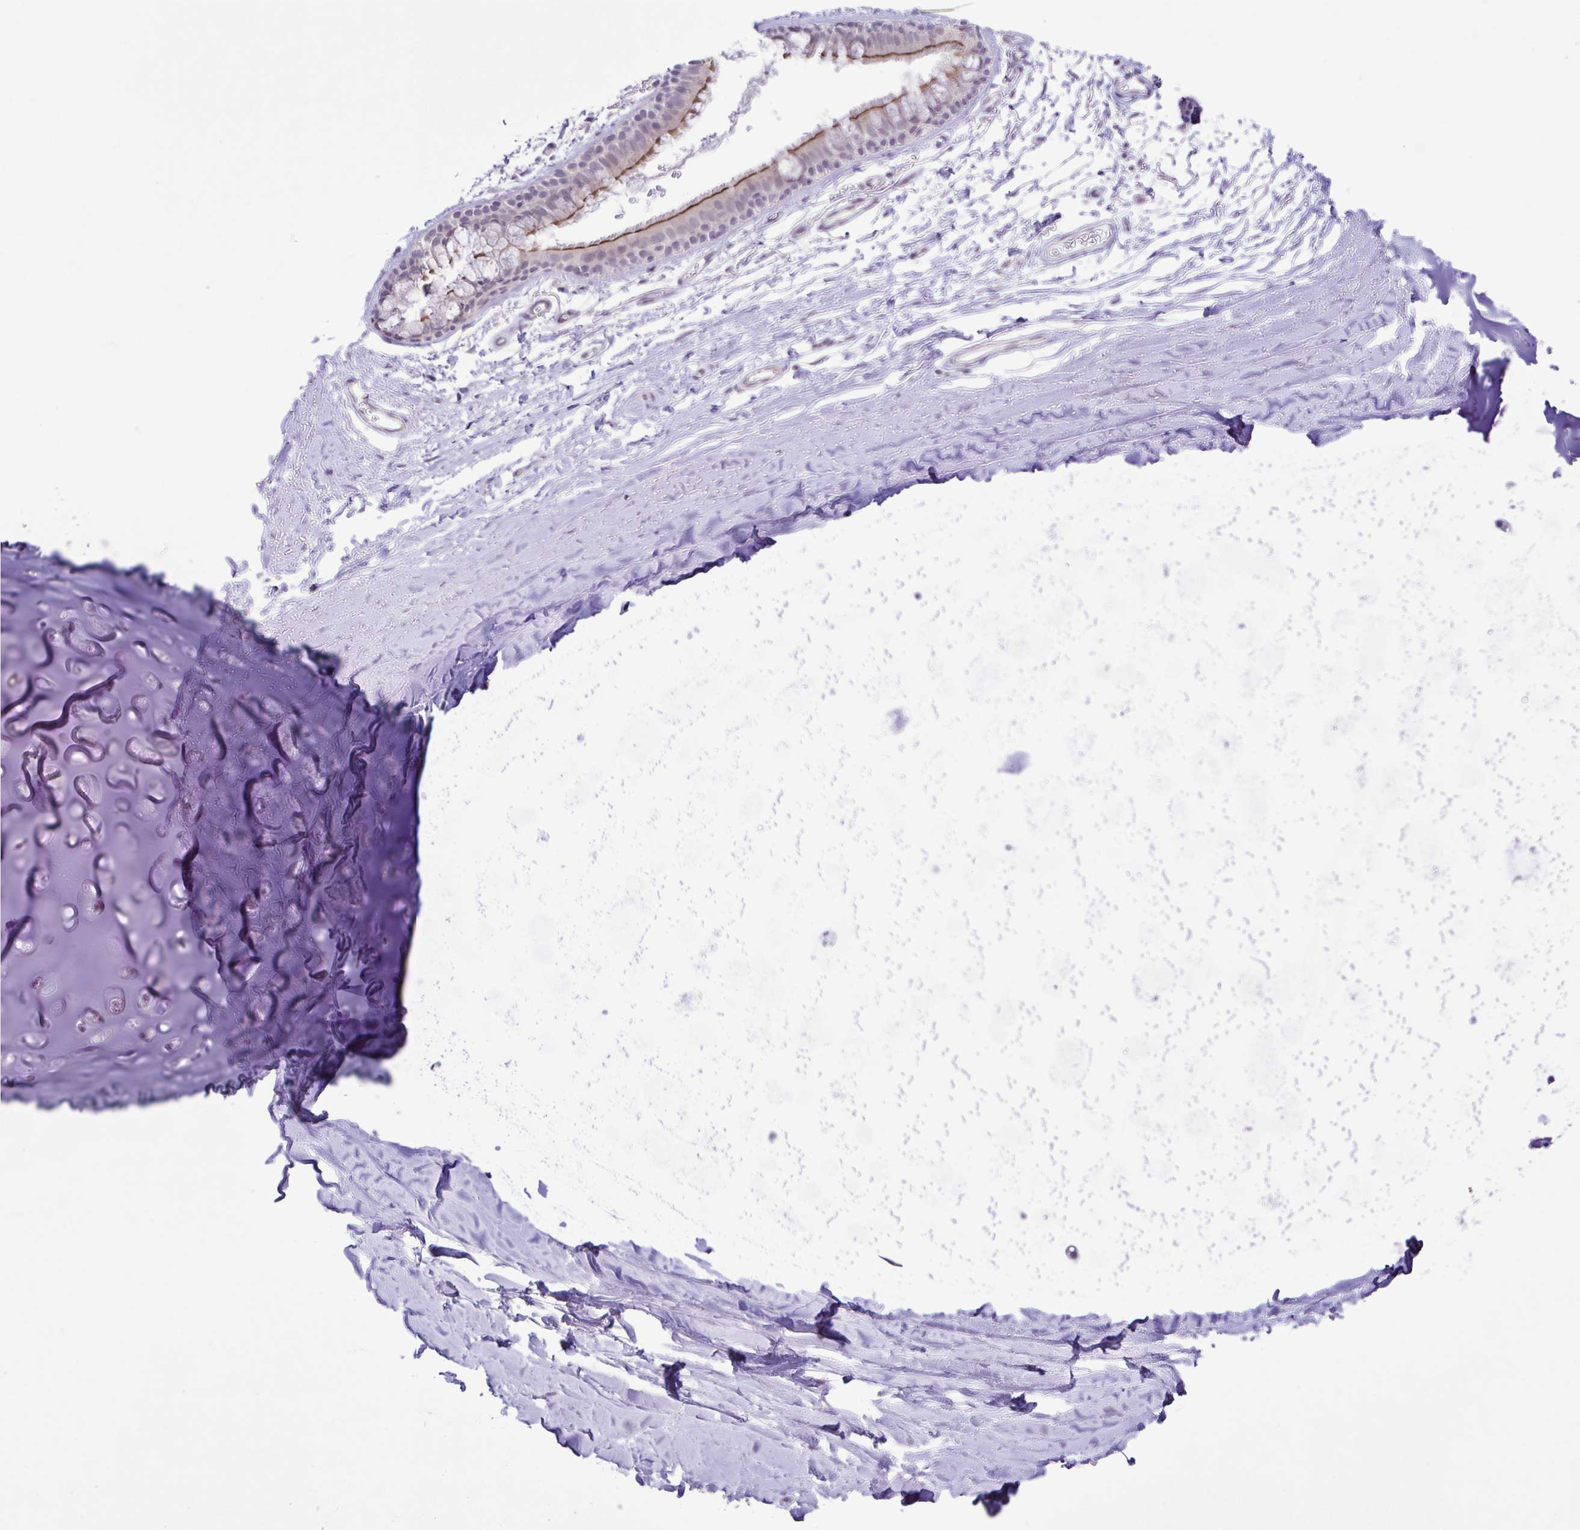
{"staining": {"intensity": "negative", "quantity": "none", "location": "none"}, "tissue": "soft tissue", "cell_type": "Chondrocytes", "image_type": "normal", "snomed": [{"axis": "morphology", "description": "Normal tissue, NOS"}, {"axis": "topography", "description": "Cartilage tissue"}, {"axis": "topography", "description": "Bronchus"}], "caption": "High power microscopy histopathology image of an IHC image of normal soft tissue, revealing no significant expression in chondrocytes.", "gene": "IL1RN", "patient": {"sex": "female", "age": 79}}